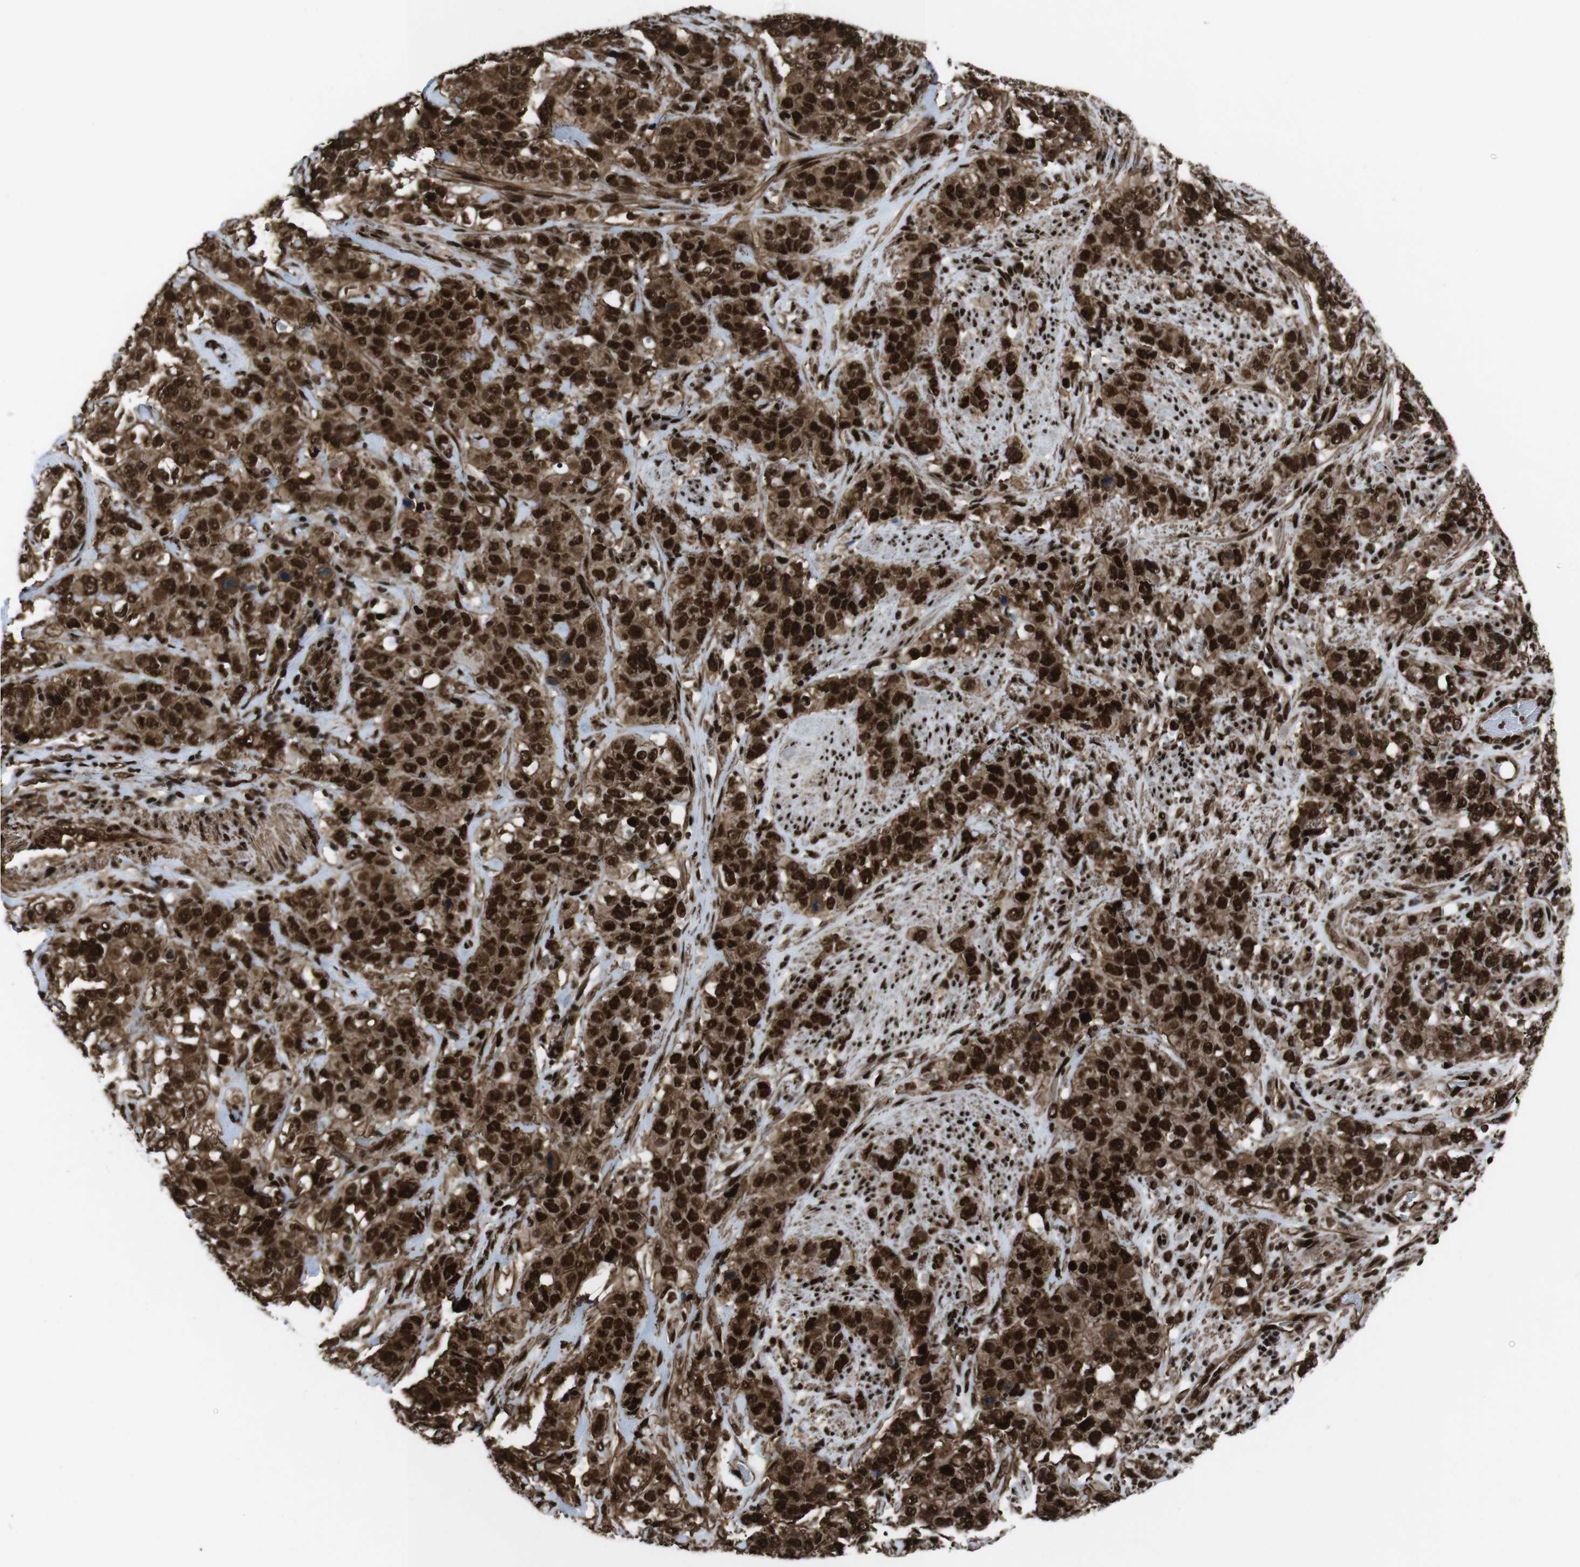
{"staining": {"intensity": "strong", "quantity": ">75%", "location": "cytoplasmic/membranous,nuclear"}, "tissue": "stomach cancer", "cell_type": "Tumor cells", "image_type": "cancer", "snomed": [{"axis": "morphology", "description": "Adenocarcinoma, NOS"}, {"axis": "topography", "description": "Stomach"}], "caption": "Strong cytoplasmic/membranous and nuclear staining for a protein is appreciated in about >75% of tumor cells of stomach cancer using IHC.", "gene": "HNRNPU", "patient": {"sex": "male", "age": 48}}